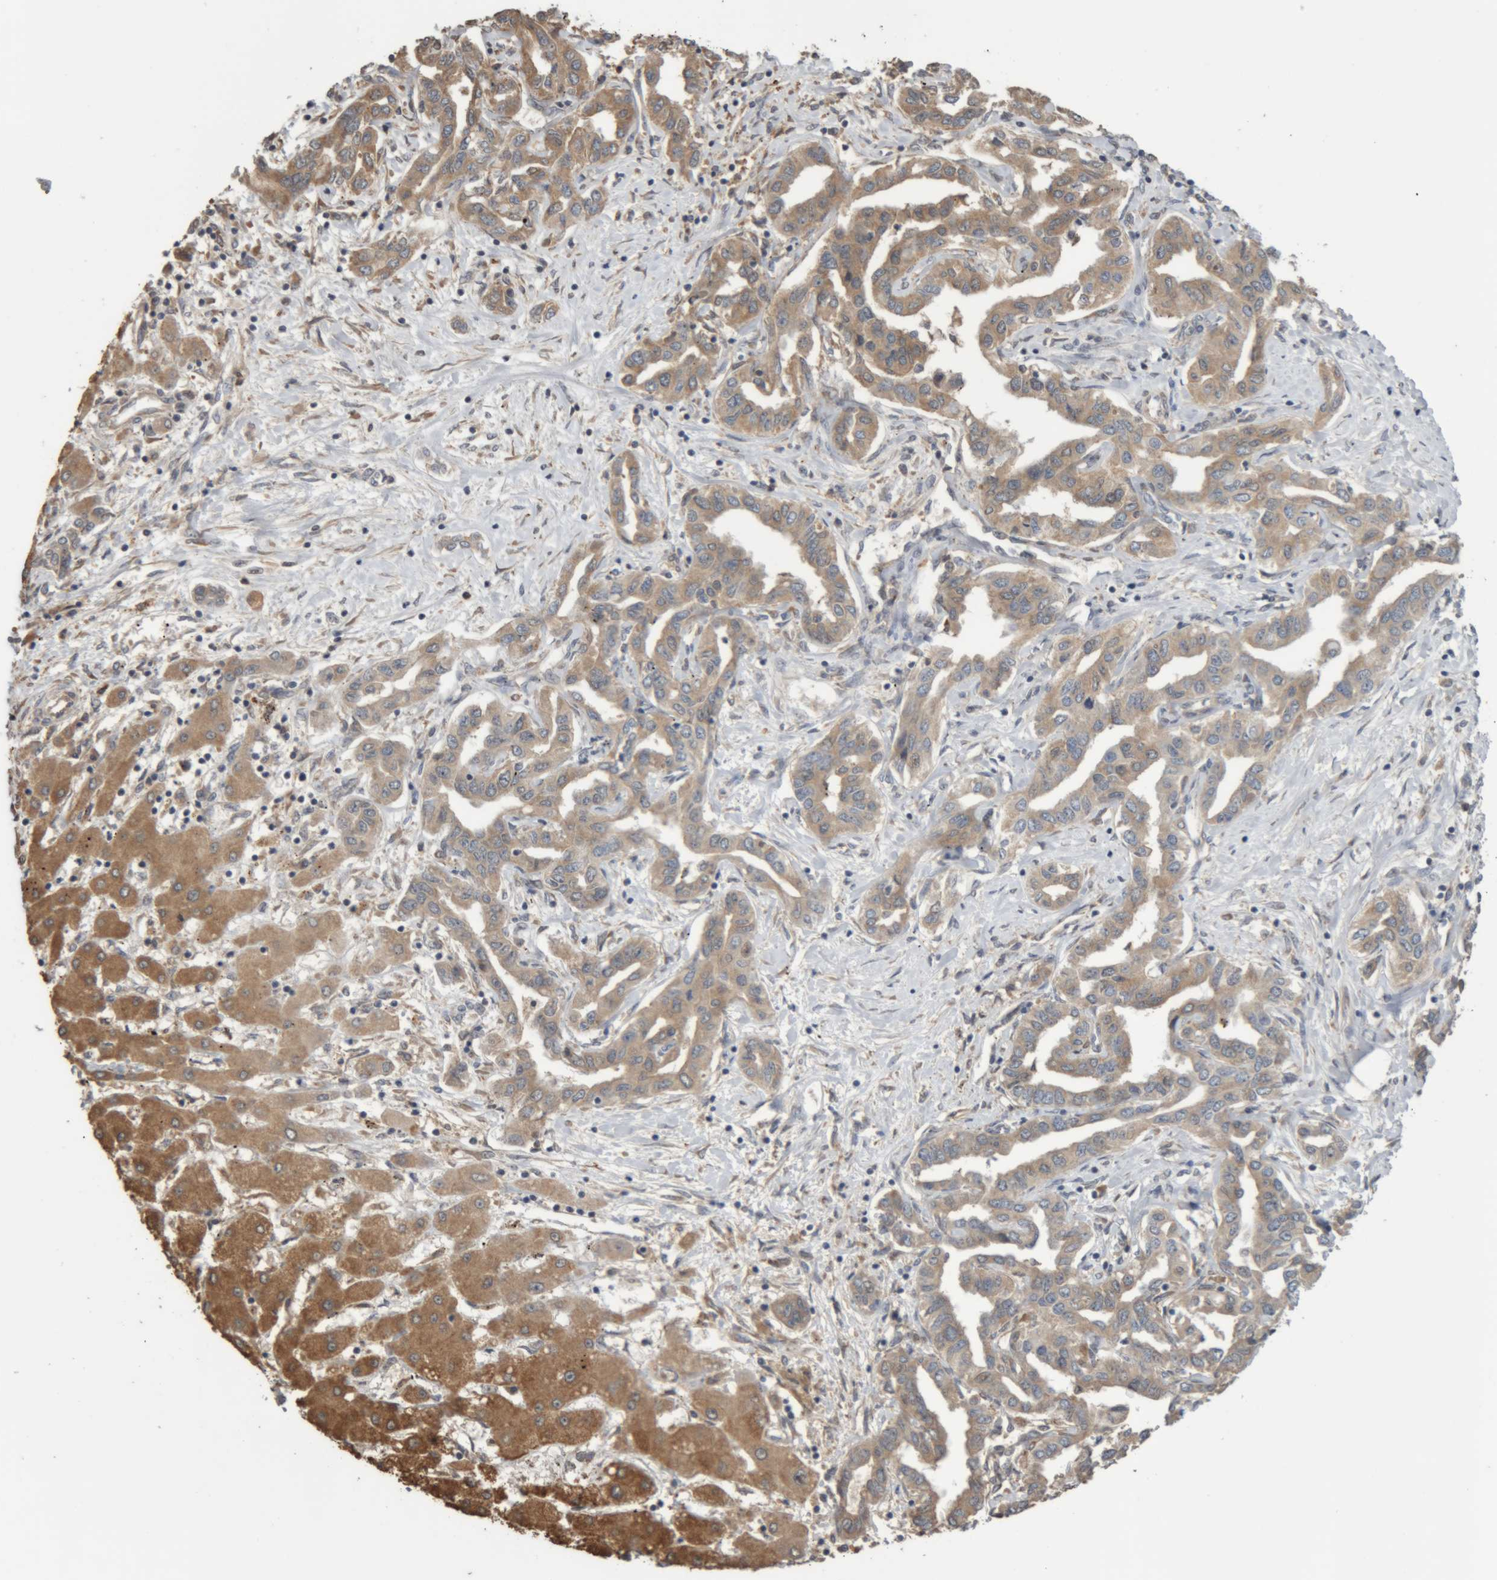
{"staining": {"intensity": "weak", "quantity": ">75%", "location": "cytoplasmic/membranous"}, "tissue": "liver cancer", "cell_type": "Tumor cells", "image_type": "cancer", "snomed": [{"axis": "morphology", "description": "Cholangiocarcinoma"}, {"axis": "topography", "description": "Liver"}], "caption": "Immunohistochemical staining of cholangiocarcinoma (liver) shows low levels of weak cytoplasmic/membranous positivity in approximately >75% of tumor cells. The staining was performed using DAB (3,3'-diaminobenzidine), with brown indicating positive protein expression. Nuclei are stained blue with hematoxylin.", "gene": "TMED7", "patient": {"sex": "male", "age": 59}}